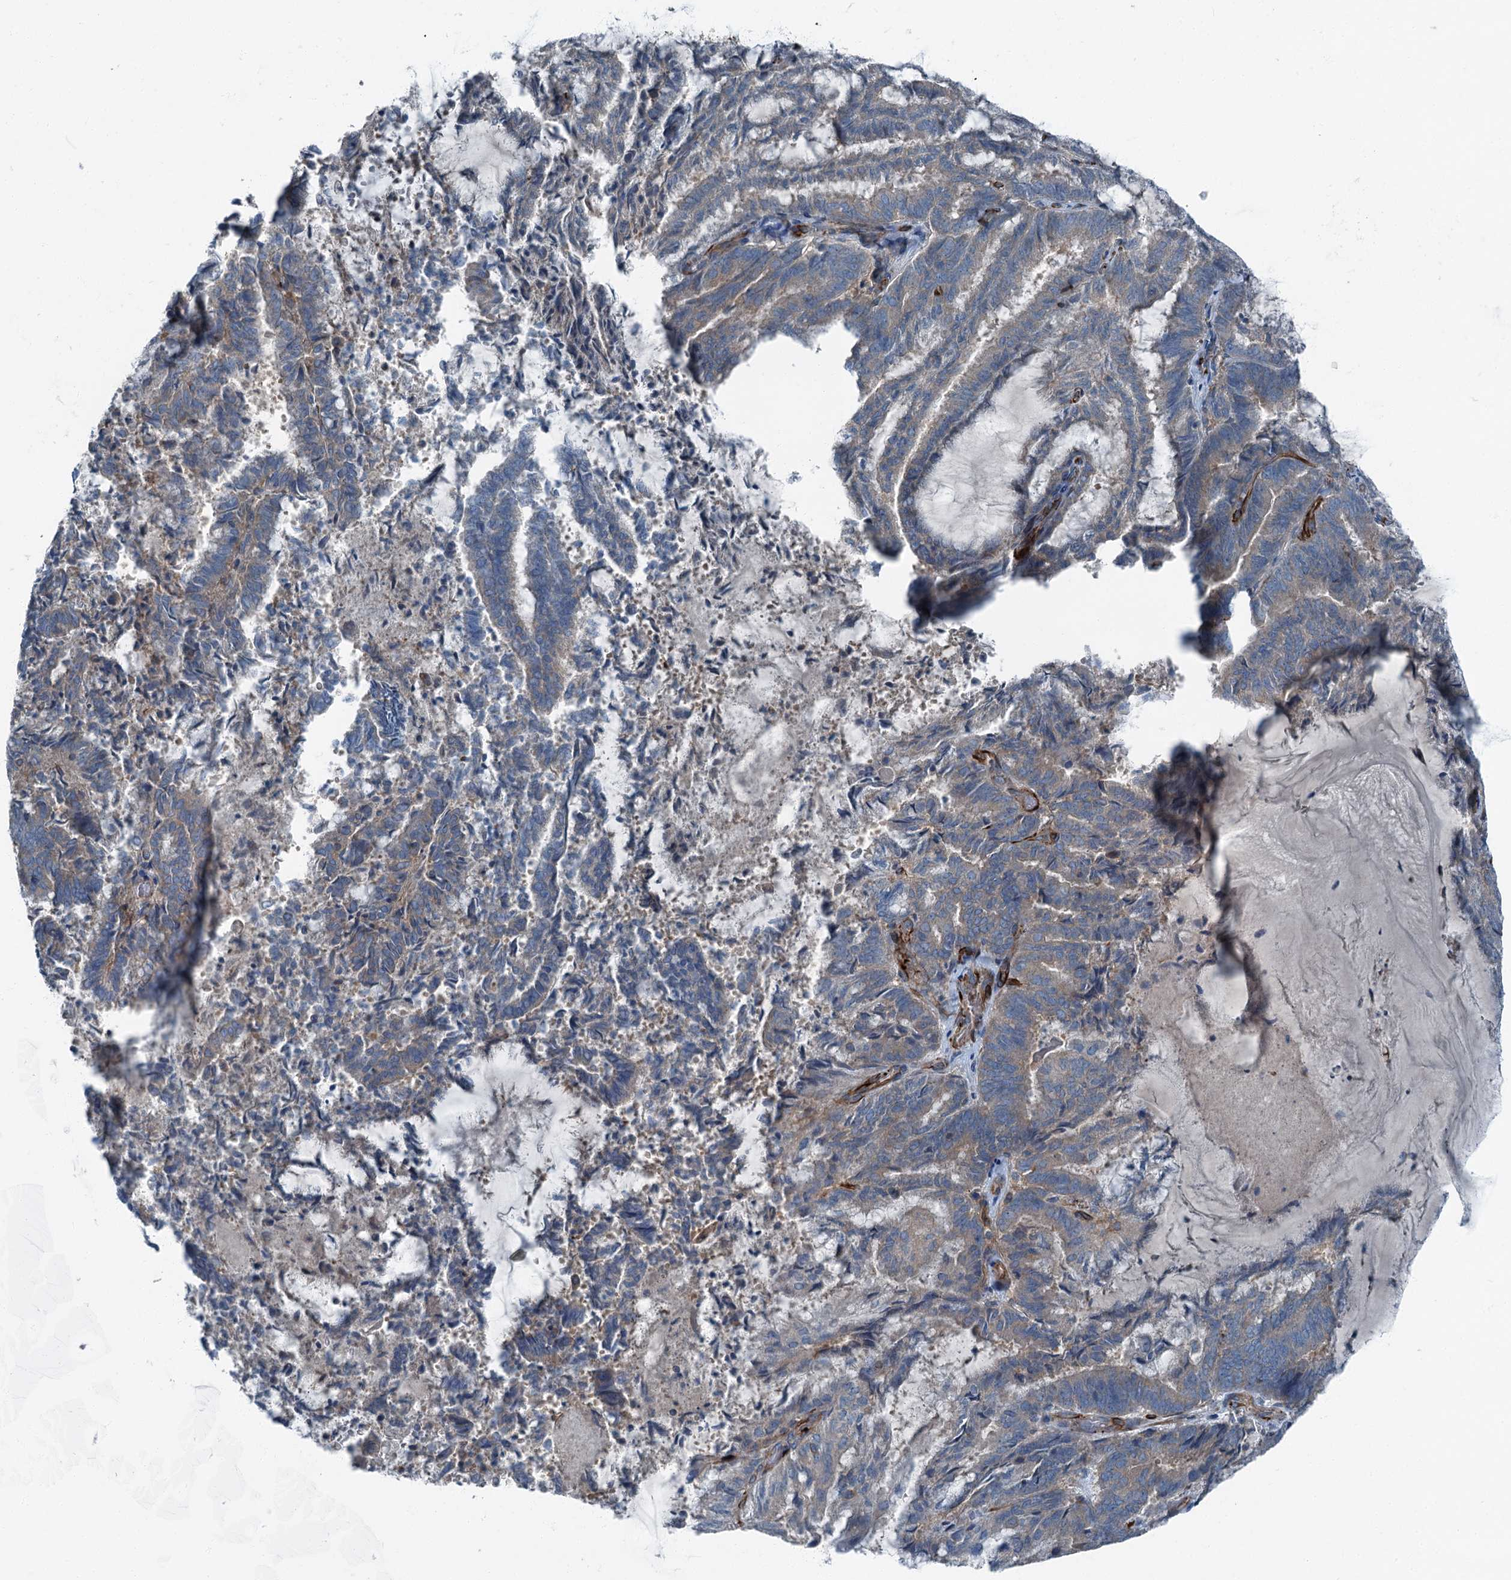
{"staining": {"intensity": "weak", "quantity": "25%-75%", "location": "cytoplasmic/membranous"}, "tissue": "endometrial cancer", "cell_type": "Tumor cells", "image_type": "cancer", "snomed": [{"axis": "morphology", "description": "Adenocarcinoma, NOS"}, {"axis": "topography", "description": "Endometrium"}], "caption": "IHC (DAB) staining of endometrial cancer (adenocarcinoma) demonstrates weak cytoplasmic/membranous protein expression in about 25%-75% of tumor cells.", "gene": "AXL", "patient": {"sex": "female", "age": 80}}